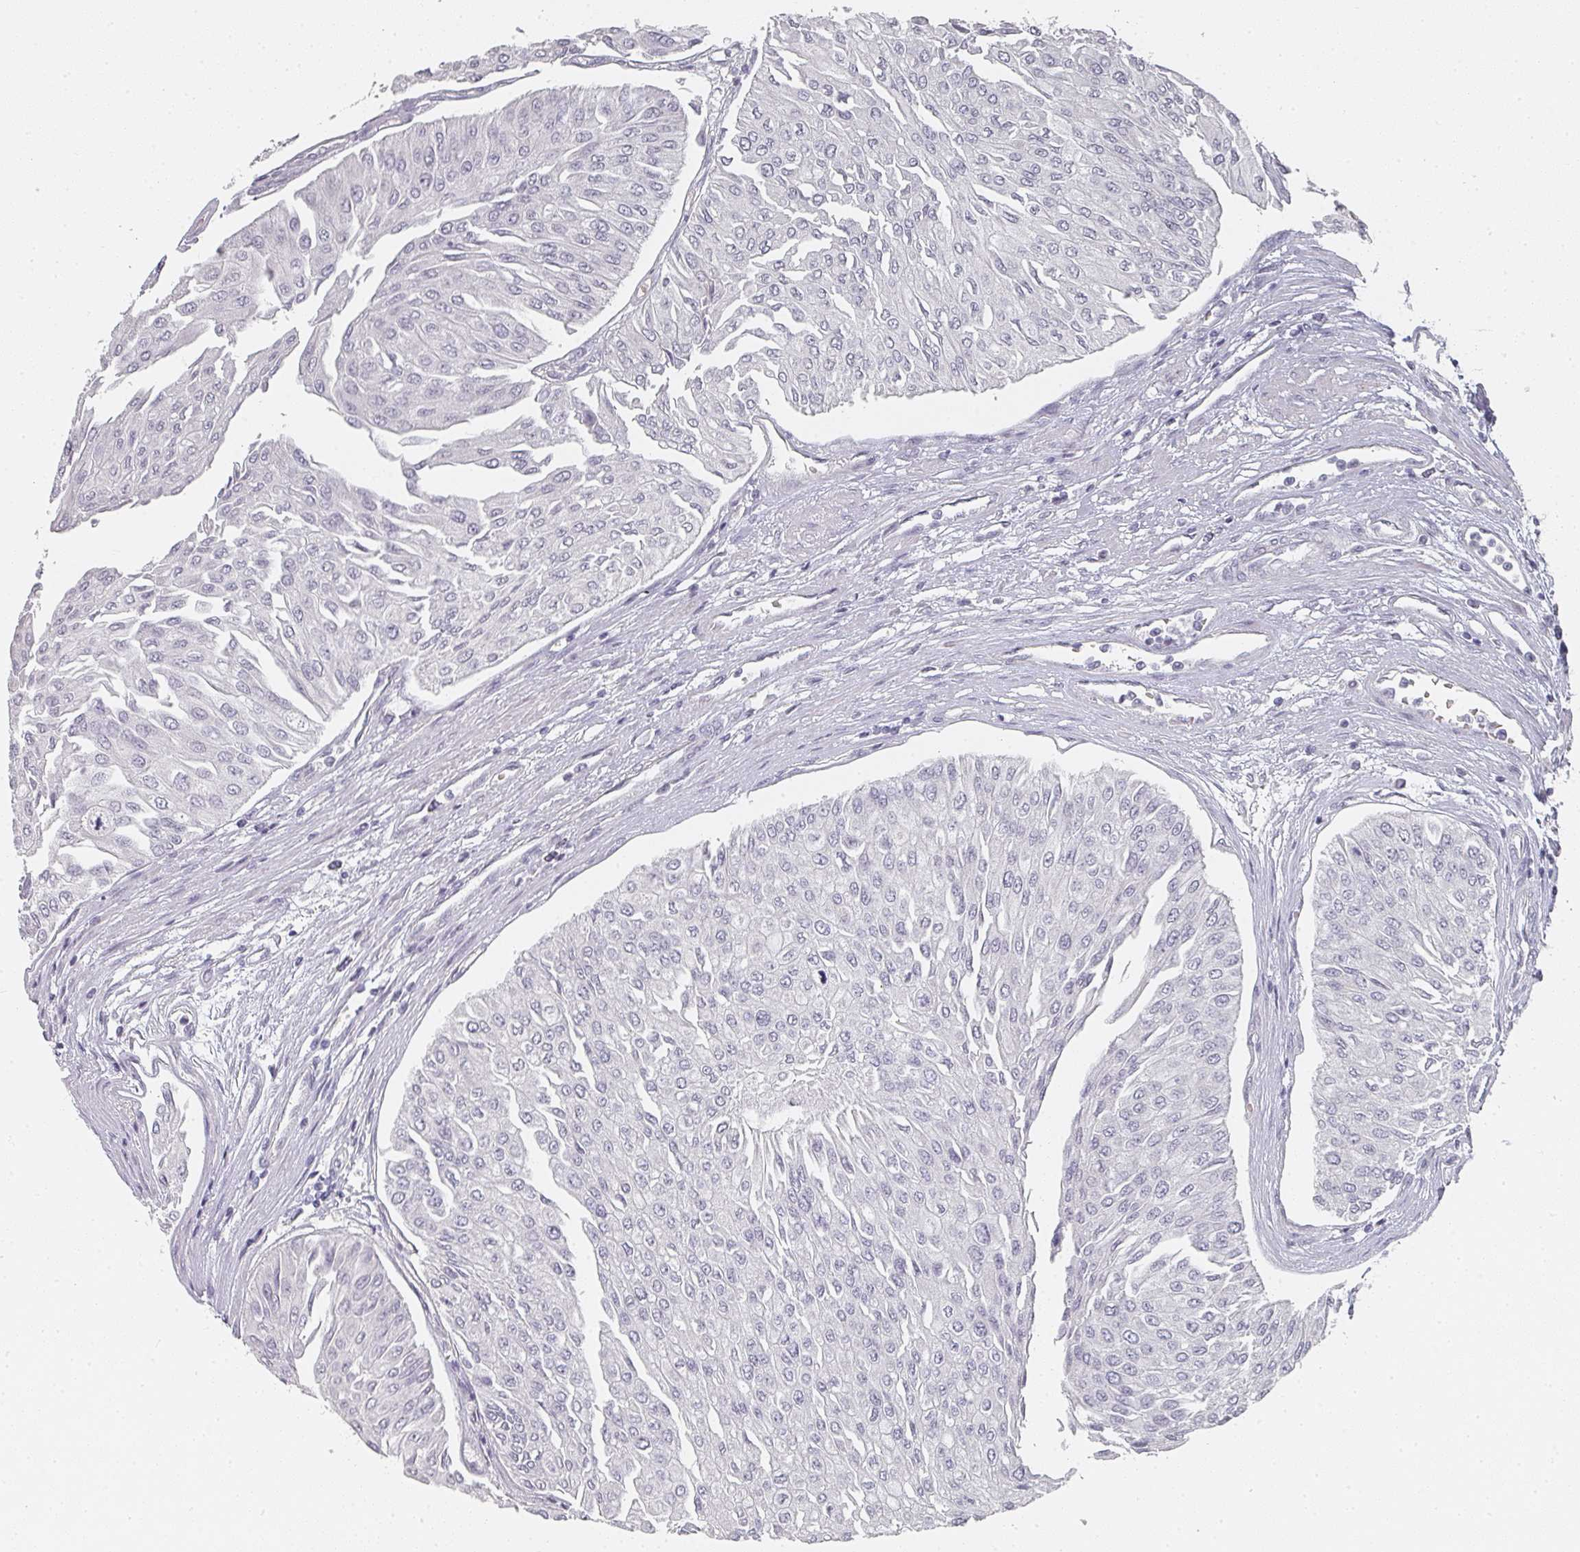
{"staining": {"intensity": "negative", "quantity": "none", "location": "none"}, "tissue": "urothelial cancer", "cell_type": "Tumor cells", "image_type": "cancer", "snomed": [{"axis": "morphology", "description": "Urothelial carcinoma, Low grade"}, {"axis": "topography", "description": "Urinary bladder"}], "caption": "DAB (3,3'-diaminobenzidine) immunohistochemical staining of human urothelial cancer demonstrates no significant staining in tumor cells.", "gene": "SHISA2", "patient": {"sex": "male", "age": 67}}